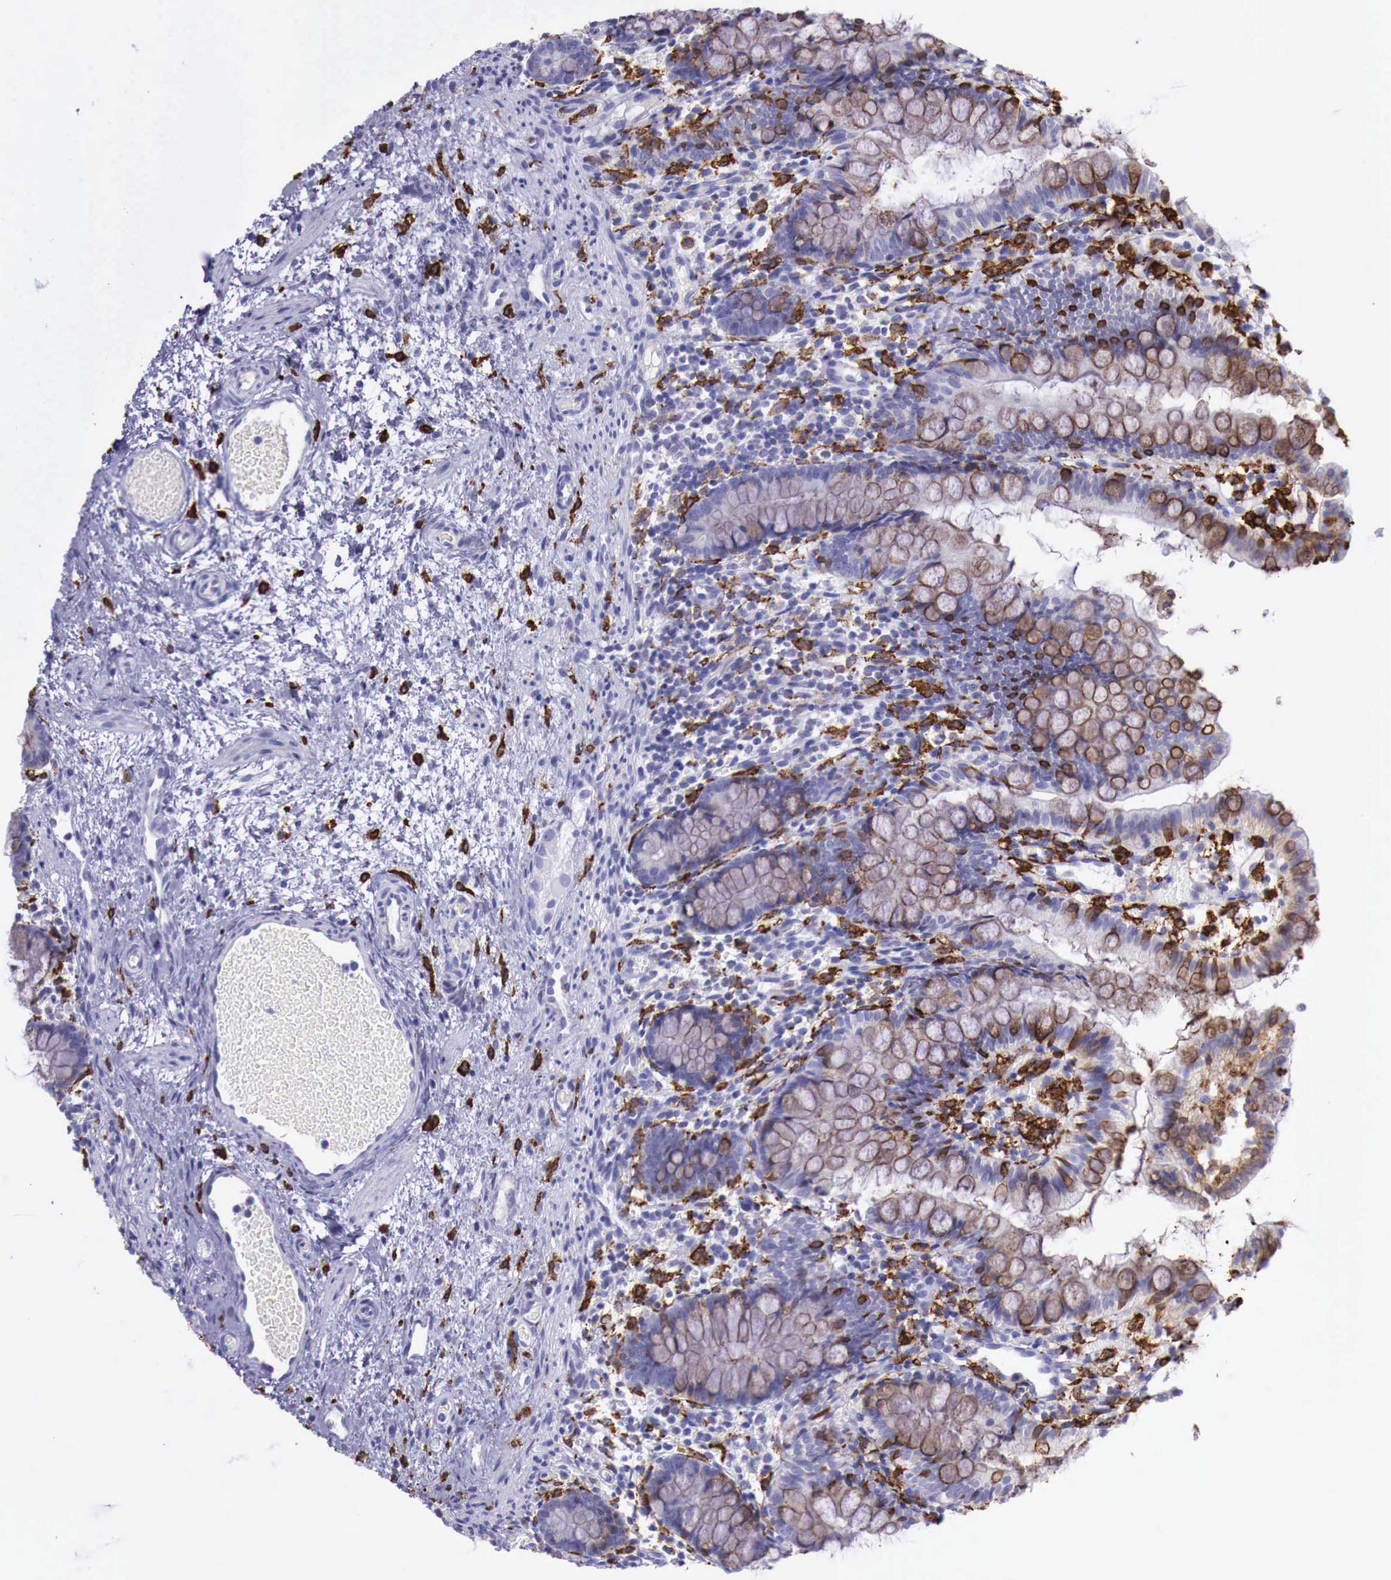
{"staining": {"intensity": "moderate", "quantity": "<25%", "location": "cytoplasmic/membranous"}, "tissue": "small intestine", "cell_type": "Glandular cells", "image_type": "normal", "snomed": [{"axis": "morphology", "description": "Normal tissue, NOS"}, {"axis": "topography", "description": "Small intestine"}], "caption": "IHC image of unremarkable small intestine: human small intestine stained using IHC shows low levels of moderate protein expression localized specifically in the cytoplasmic/membranous of glandular cells, appearing as a cytoplasmic/membranous brown color.", "gene": "MSR1", "patient": {"sex": "male", "age": 1}}